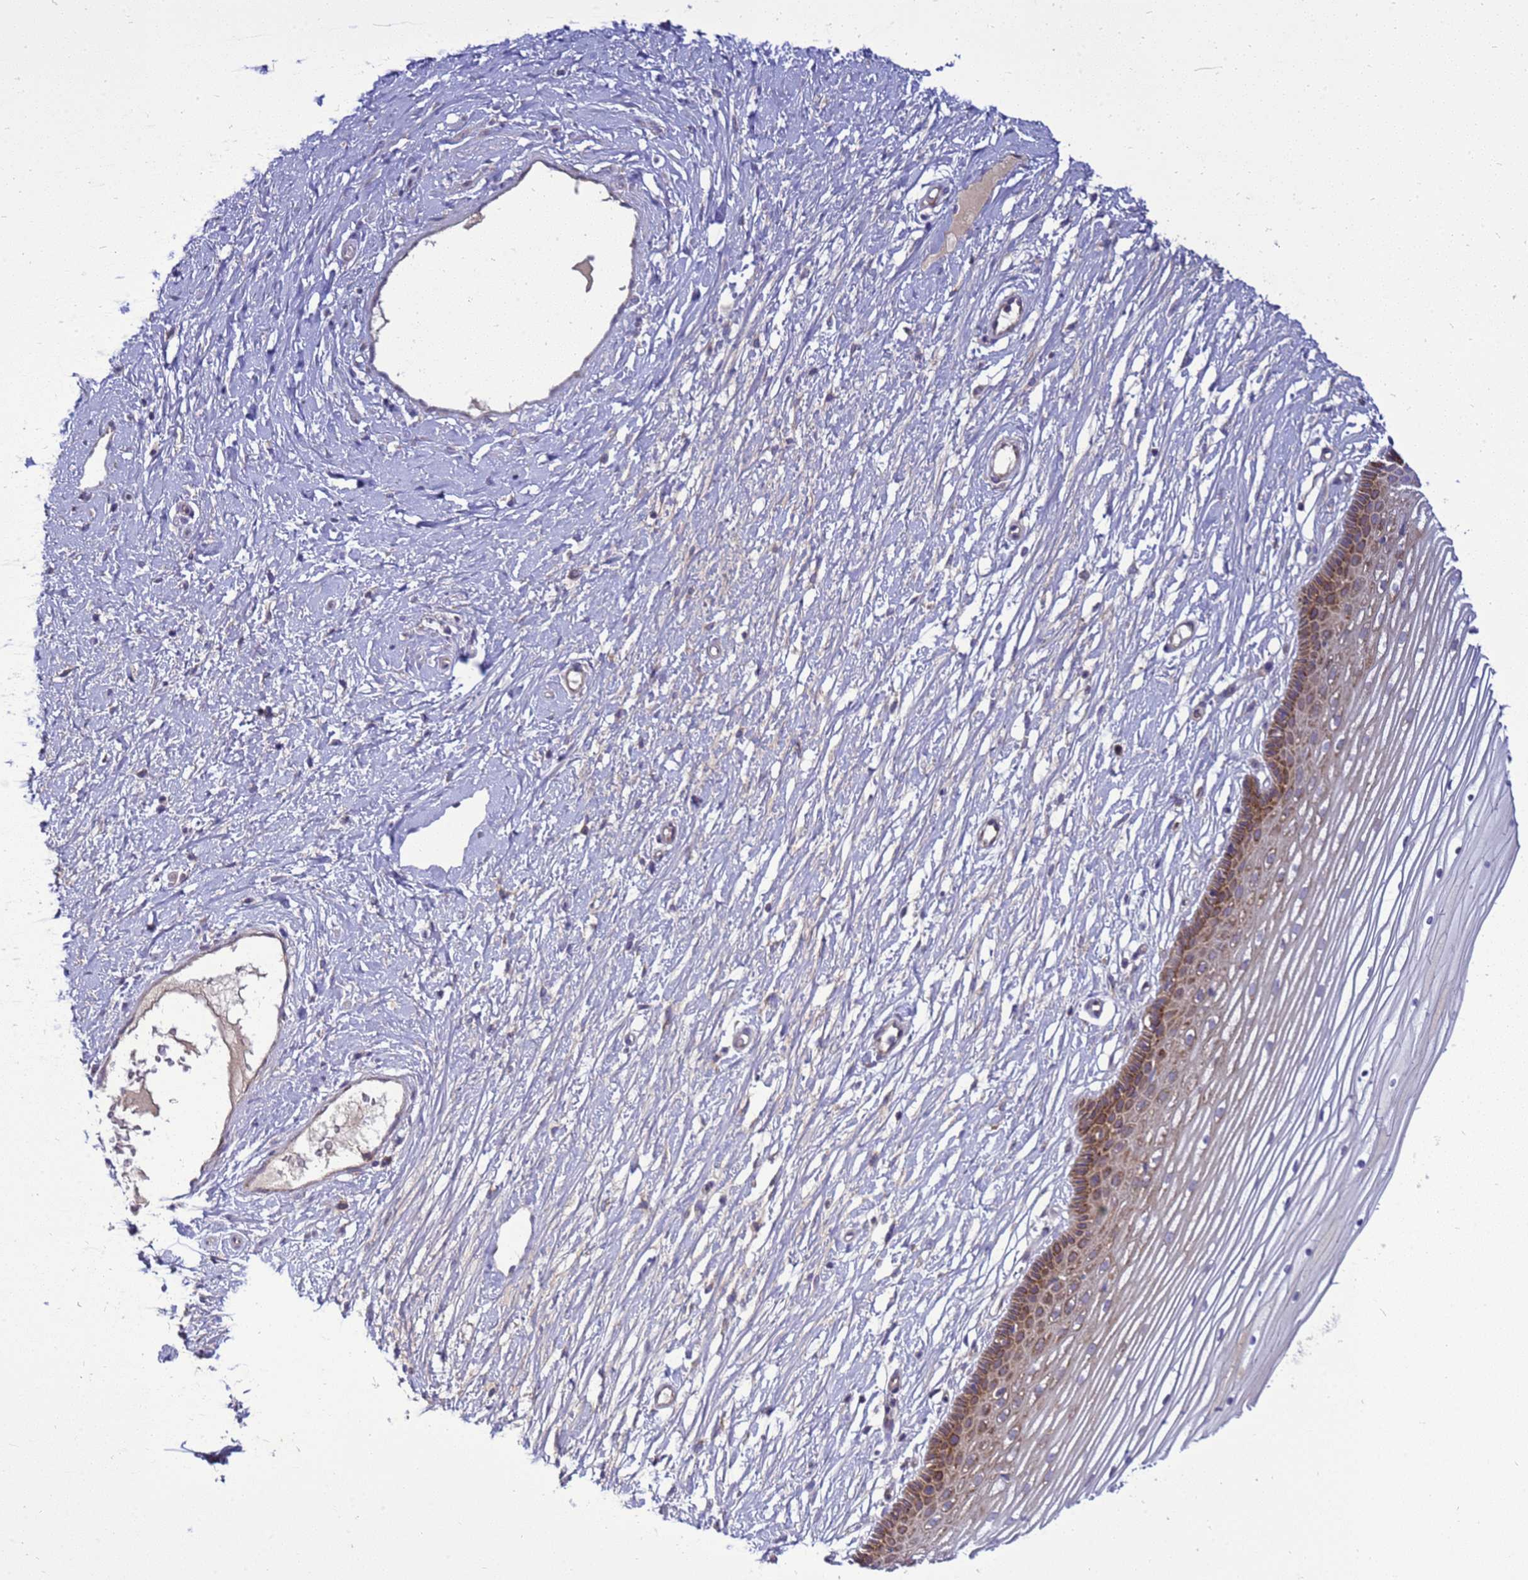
{"staining": {"intensity": "moderate", "quantity": "25%-75%", "location": "cytoplasmic/membranous"}, "tissue": "vagina", "cell_type": "Squamous epithelial cells", "image_type": "normal", "snomed": [{"axis": "morphology", "description": "Normal tissue, NOS"}, {"axis": "topography", "description": "Vagina"}, {"axis": "topography", "description": "Cervix"}], "caption": "Protein analysis of normal vagina reveals moderate cytoplasmic/membranous positivity in approximately 25%-75% of squamous epithelial cells.", "gene": "MON1B", "patient": {"sex": "female", "age": 40}}